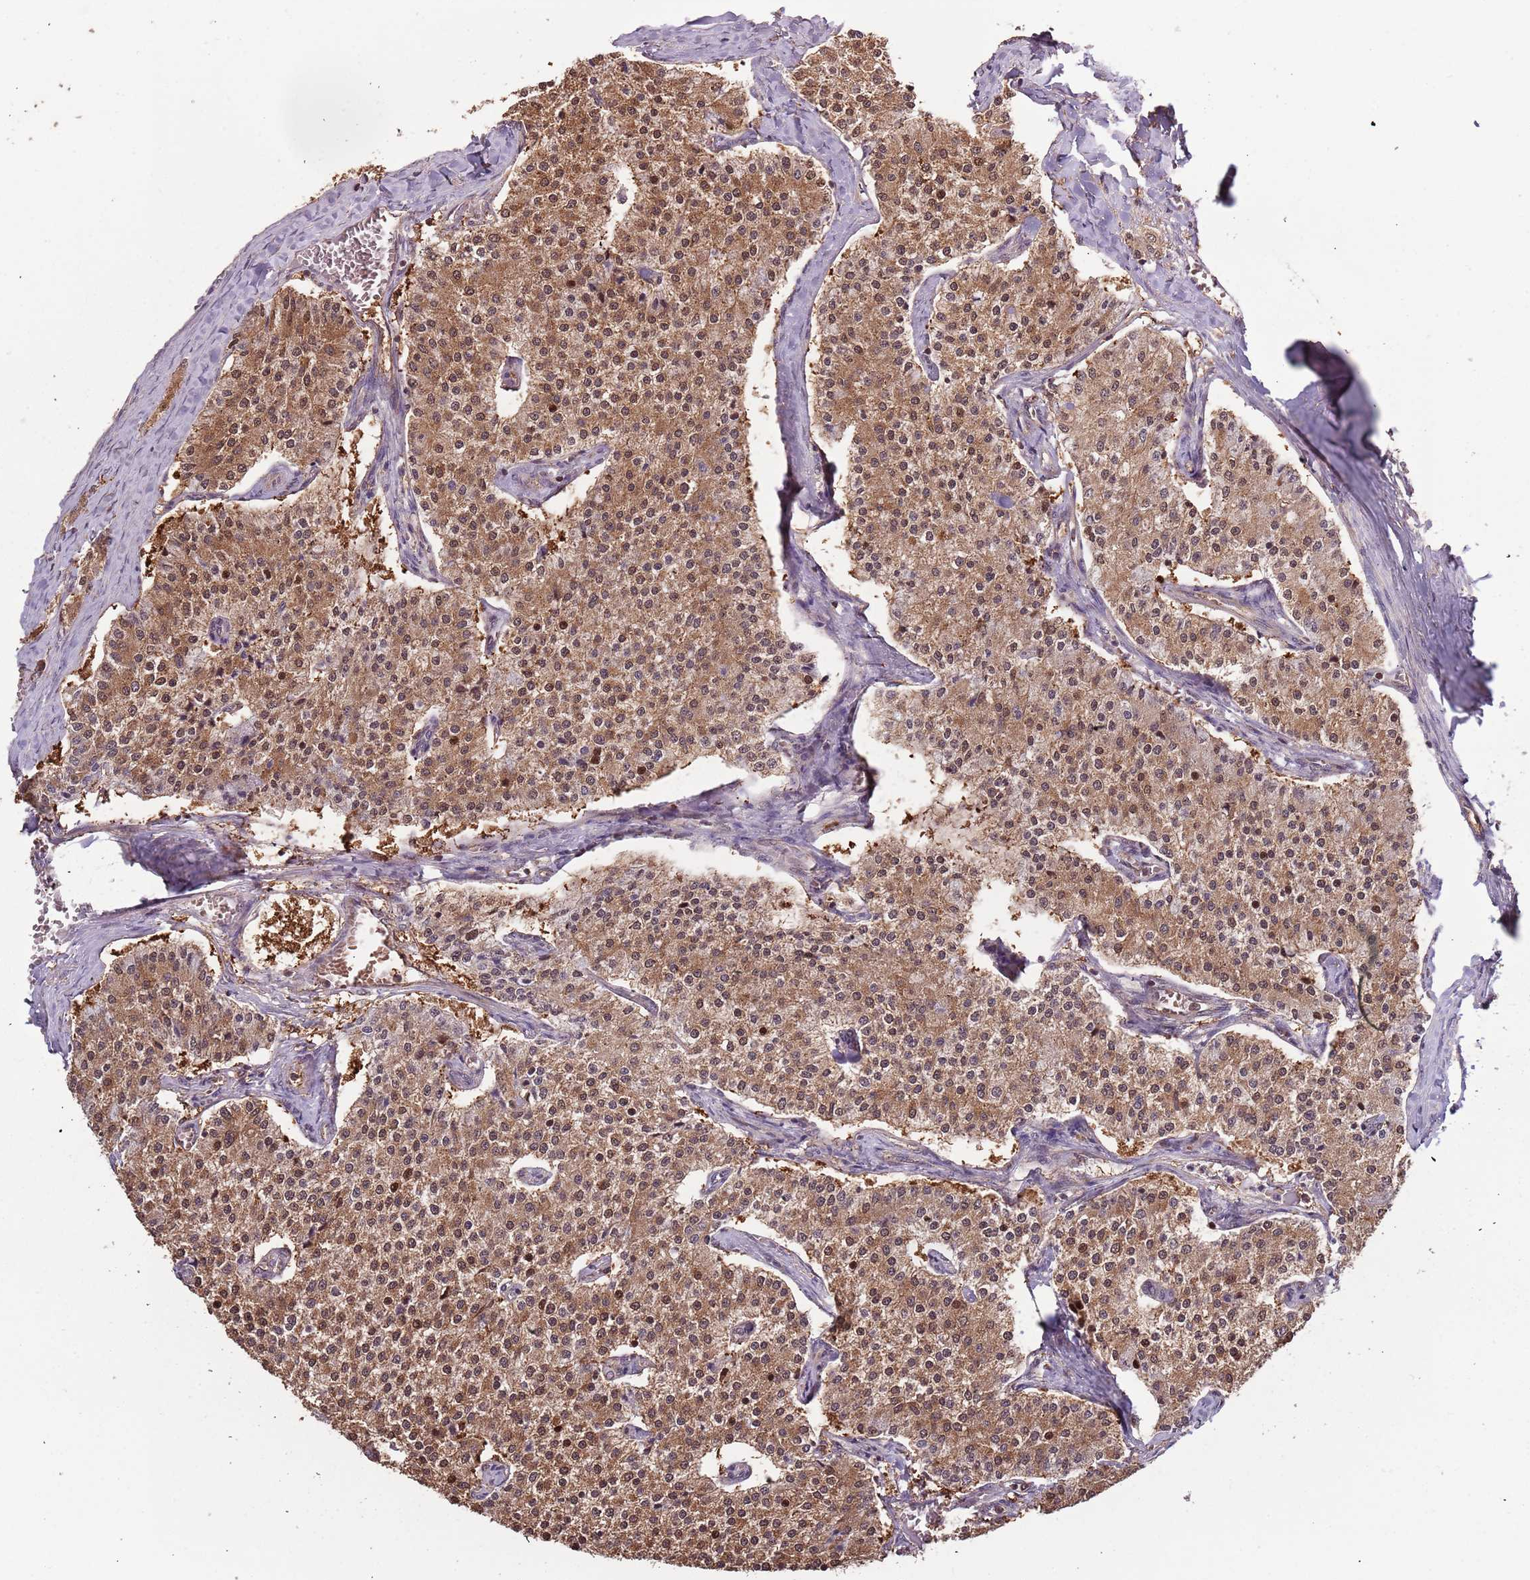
{"staining": {"intensity": "moderate", "quantity": ">75%", "location": "cytoplasmic/membranous,nuclear"}, "tissue": "carcinoid", "cell_type": "Tumor cells", "image_type": "cancer", "snomed": [{"axis": "morphology", "description": "Carcinoid, malignant, NOS"}, {"axis": "topography", "description": "Colon"}], "caption": "High-power microscopy captured an immunohistochemistry (IHC) photomicrograph of carcinoid, revealing moderate cytoplasmic/membranous and nuclear expression in approximately >75% of tumor cells.", "gene": "IL17RD", "patient": {"sex": "female", "age": 52}}